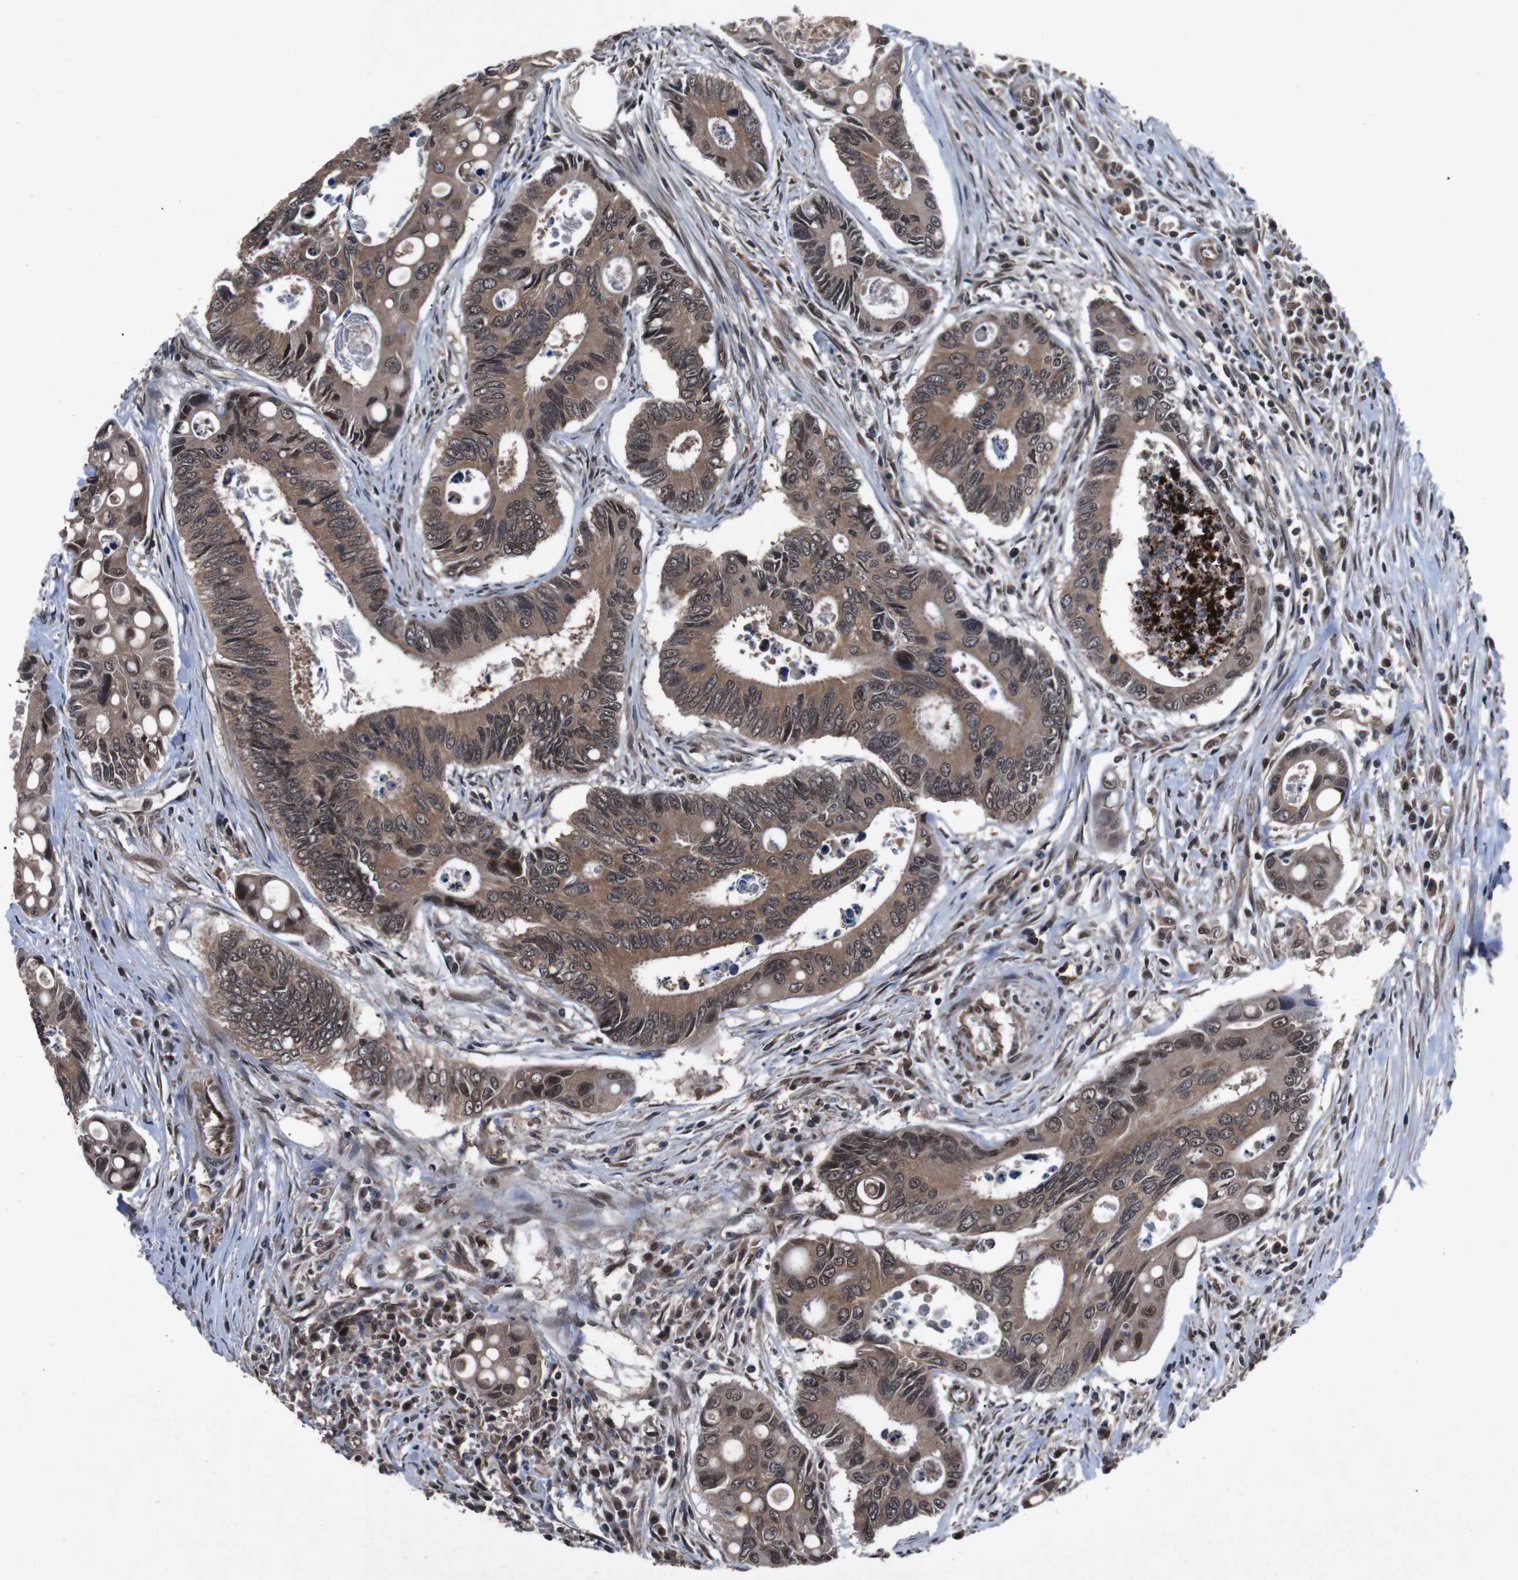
{"staining": {"intensity": "moderate", "quantity": ">75%", "location": "cytoplasmic/membranous"}, "tissue": "colorectal cancer", "cell_type": "Tumor cells", "image_type": "cancer", "snomed": [{"axis": "morphology", "description": "Inflammation, NOS"}, {"axis": "morphology", "description": "Adenocarcinoma, NOS"}, {"axis": "topography", "description": "Colon"}], "caption": "Human colorectal adenocarcinoma stained with a protein marker reveals moderate staining in tumor cells.", "gene": "SOCS1", "patient": {"sex": "male", "age": 72}}